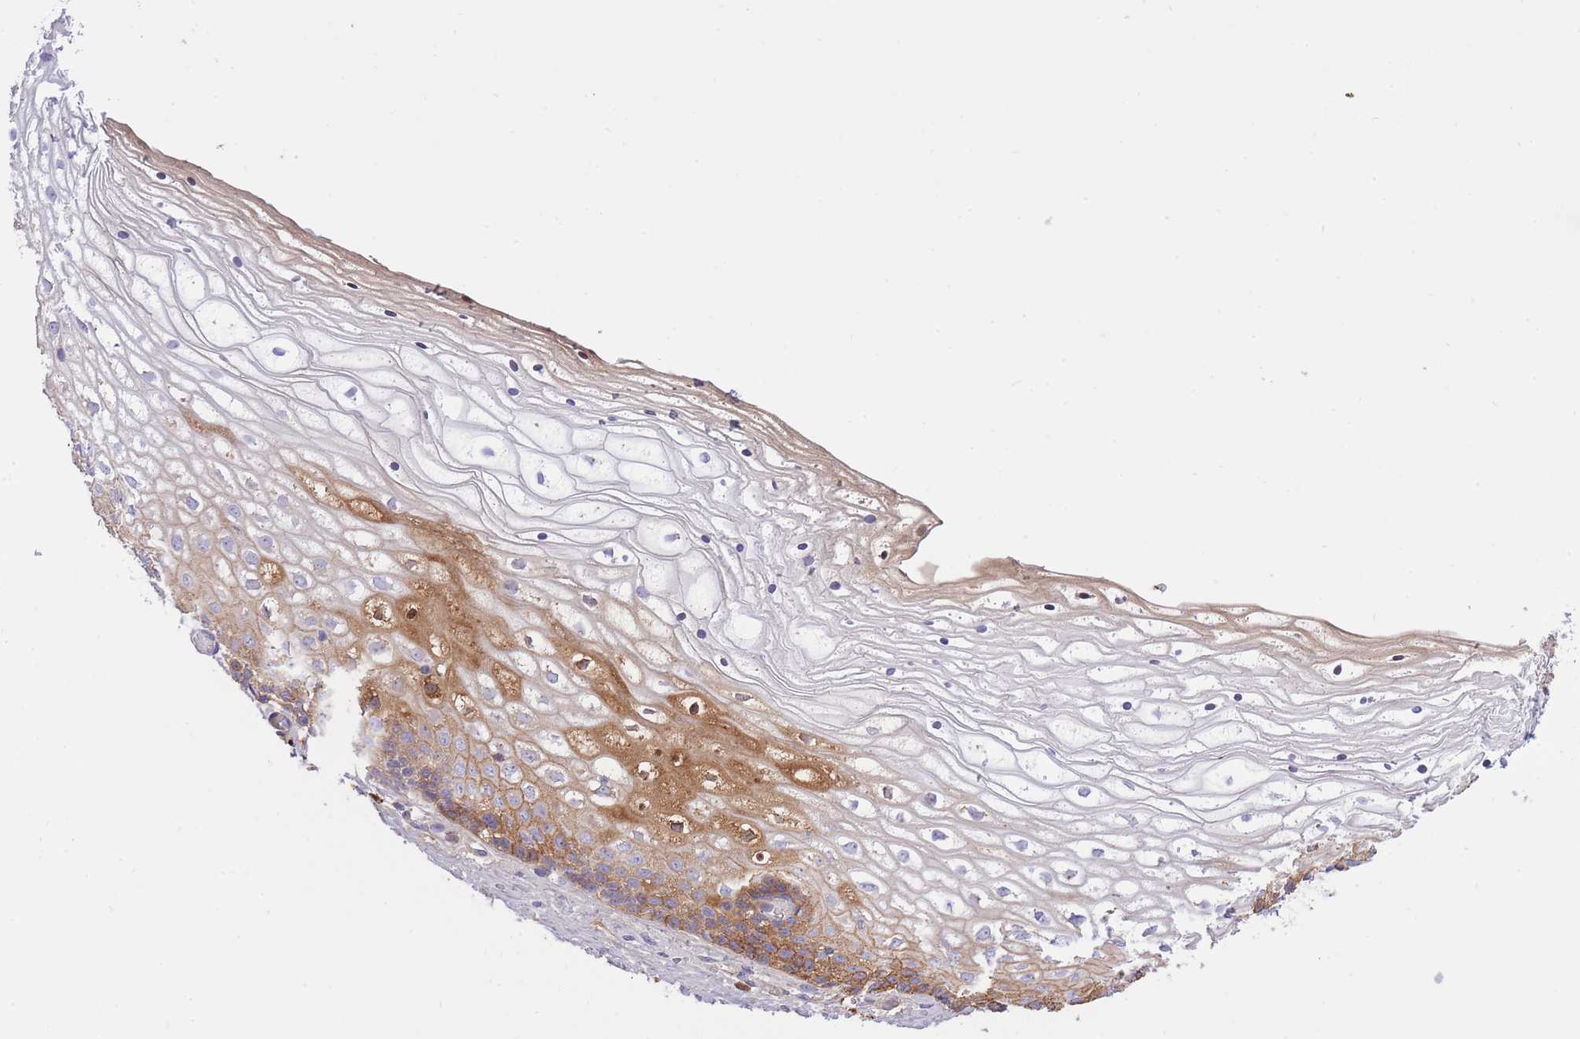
{"staining": {"intensity": "moderate", "quantity": "<25%", "location": "cytoplasmic/membranous"}, "tissue": "vagina", "cell_type": "Squamous epithelial cells", "image_type": "normal", "snomed": [{"axis": "morphology", "description": "Normal tissue, NOS"}, {"axis": "topography", "description": "Vagina"}], "caption": "IHC image of unremarkable vagina: human vagina stained using immunohistochemistry exhibits low levels of moderate protein expression localized specifically in the cytoplasmic/membranous of squamous epithelial cells, appearing as a cytoplasmic/membranous brown color.", "gene": "HRG", "patient": {"sex": "female", "age": 59}}